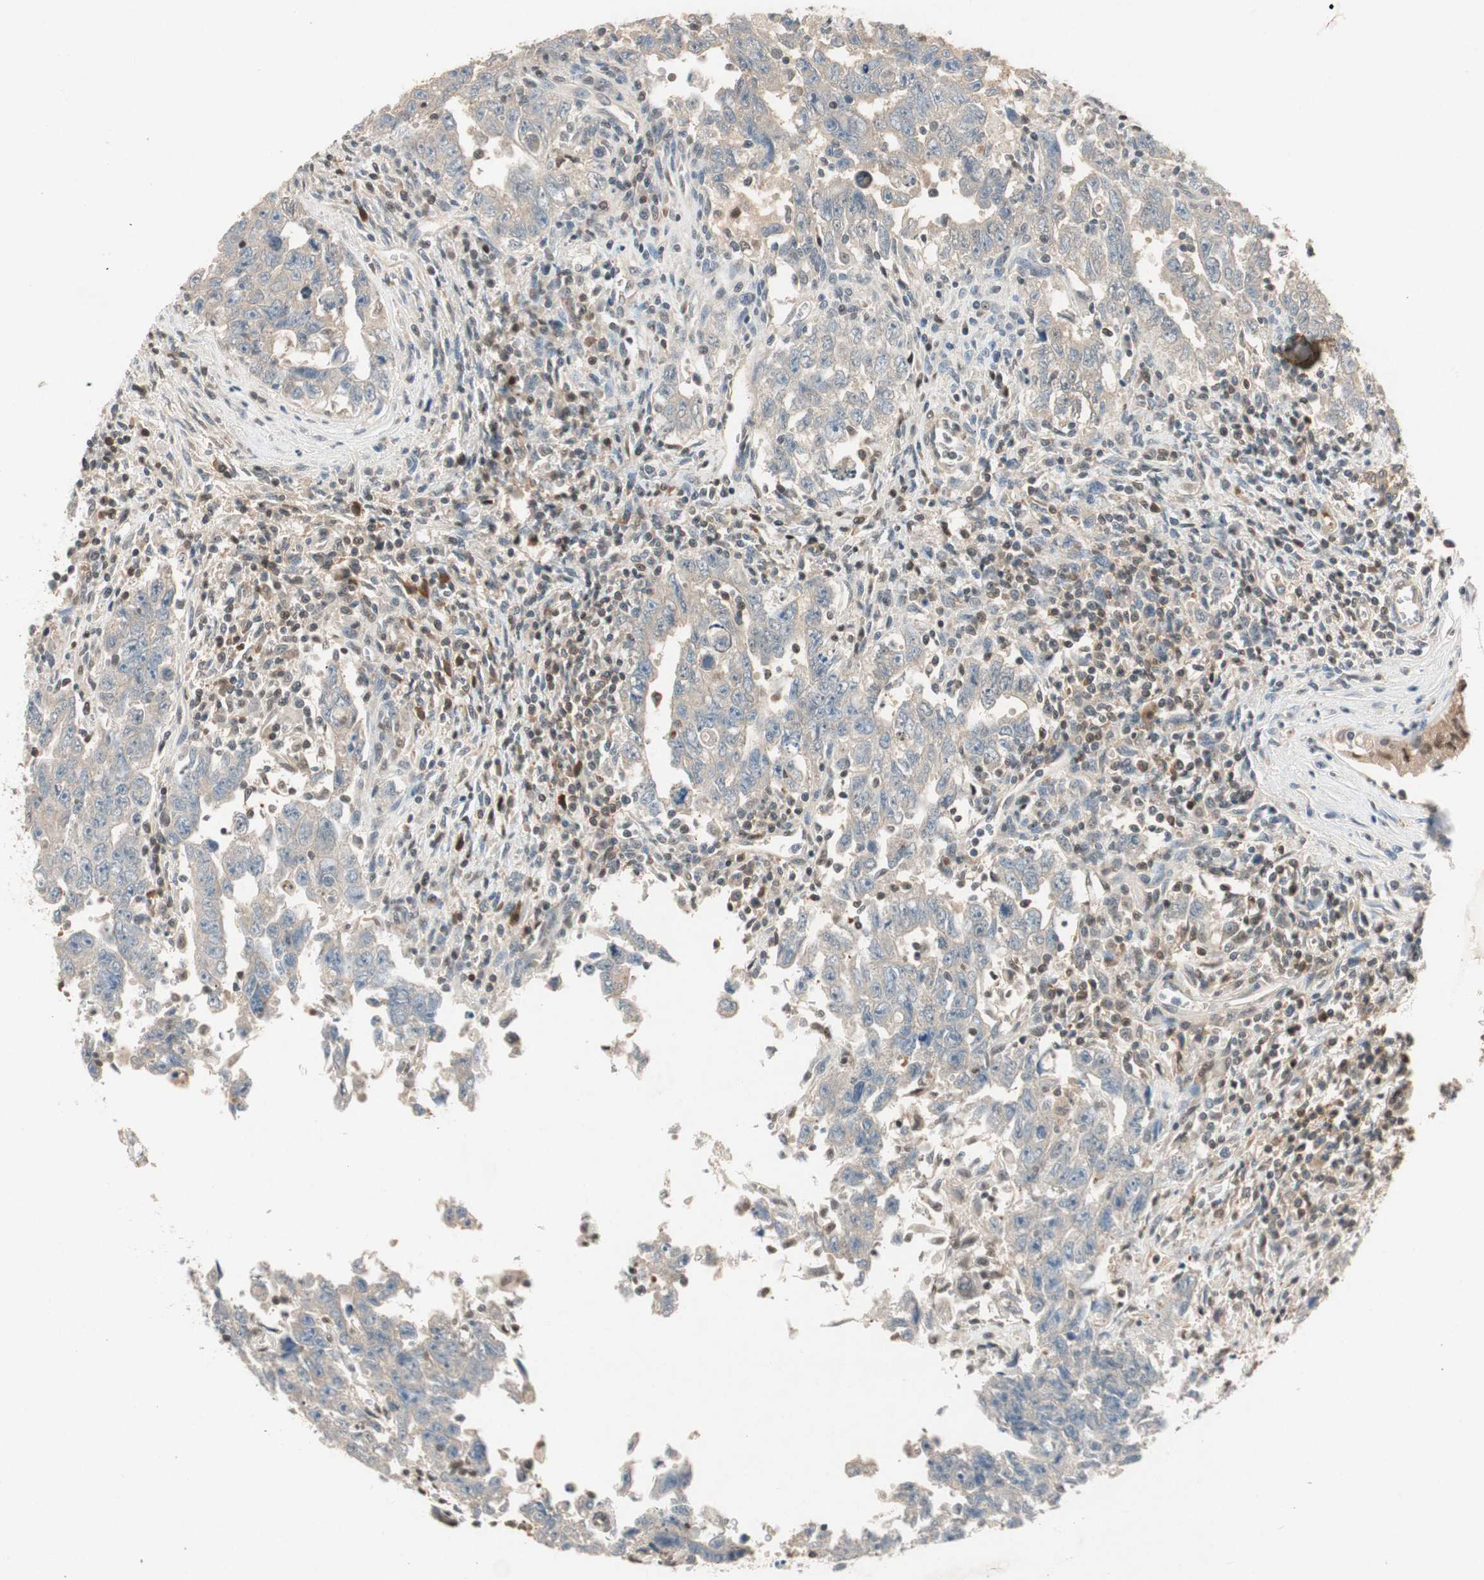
{"staining": {"intensity": "weak", "quantity": "25%-75%", "location": "cytoplasmic/membranous,nuclear"}, "tissue": "testis cancer", "cell_type": "Tumor cells", "image_type": "cancer", "snomed": [{"axis": "morphology", "description": "Carcinoma, Embryonal, NOS"}, {"axis": "topography", "description": "Testis"}], "caption": "Immunohistochemical staining of testis embryonal carcinoma demonstrates low levels of weak cytoplasmic/membranous and nuclear protein positivity in approximately 25%-75% of tumor cells.", "gene": "SERPINB5", "patient": {"sex": "male", "age": 28}}